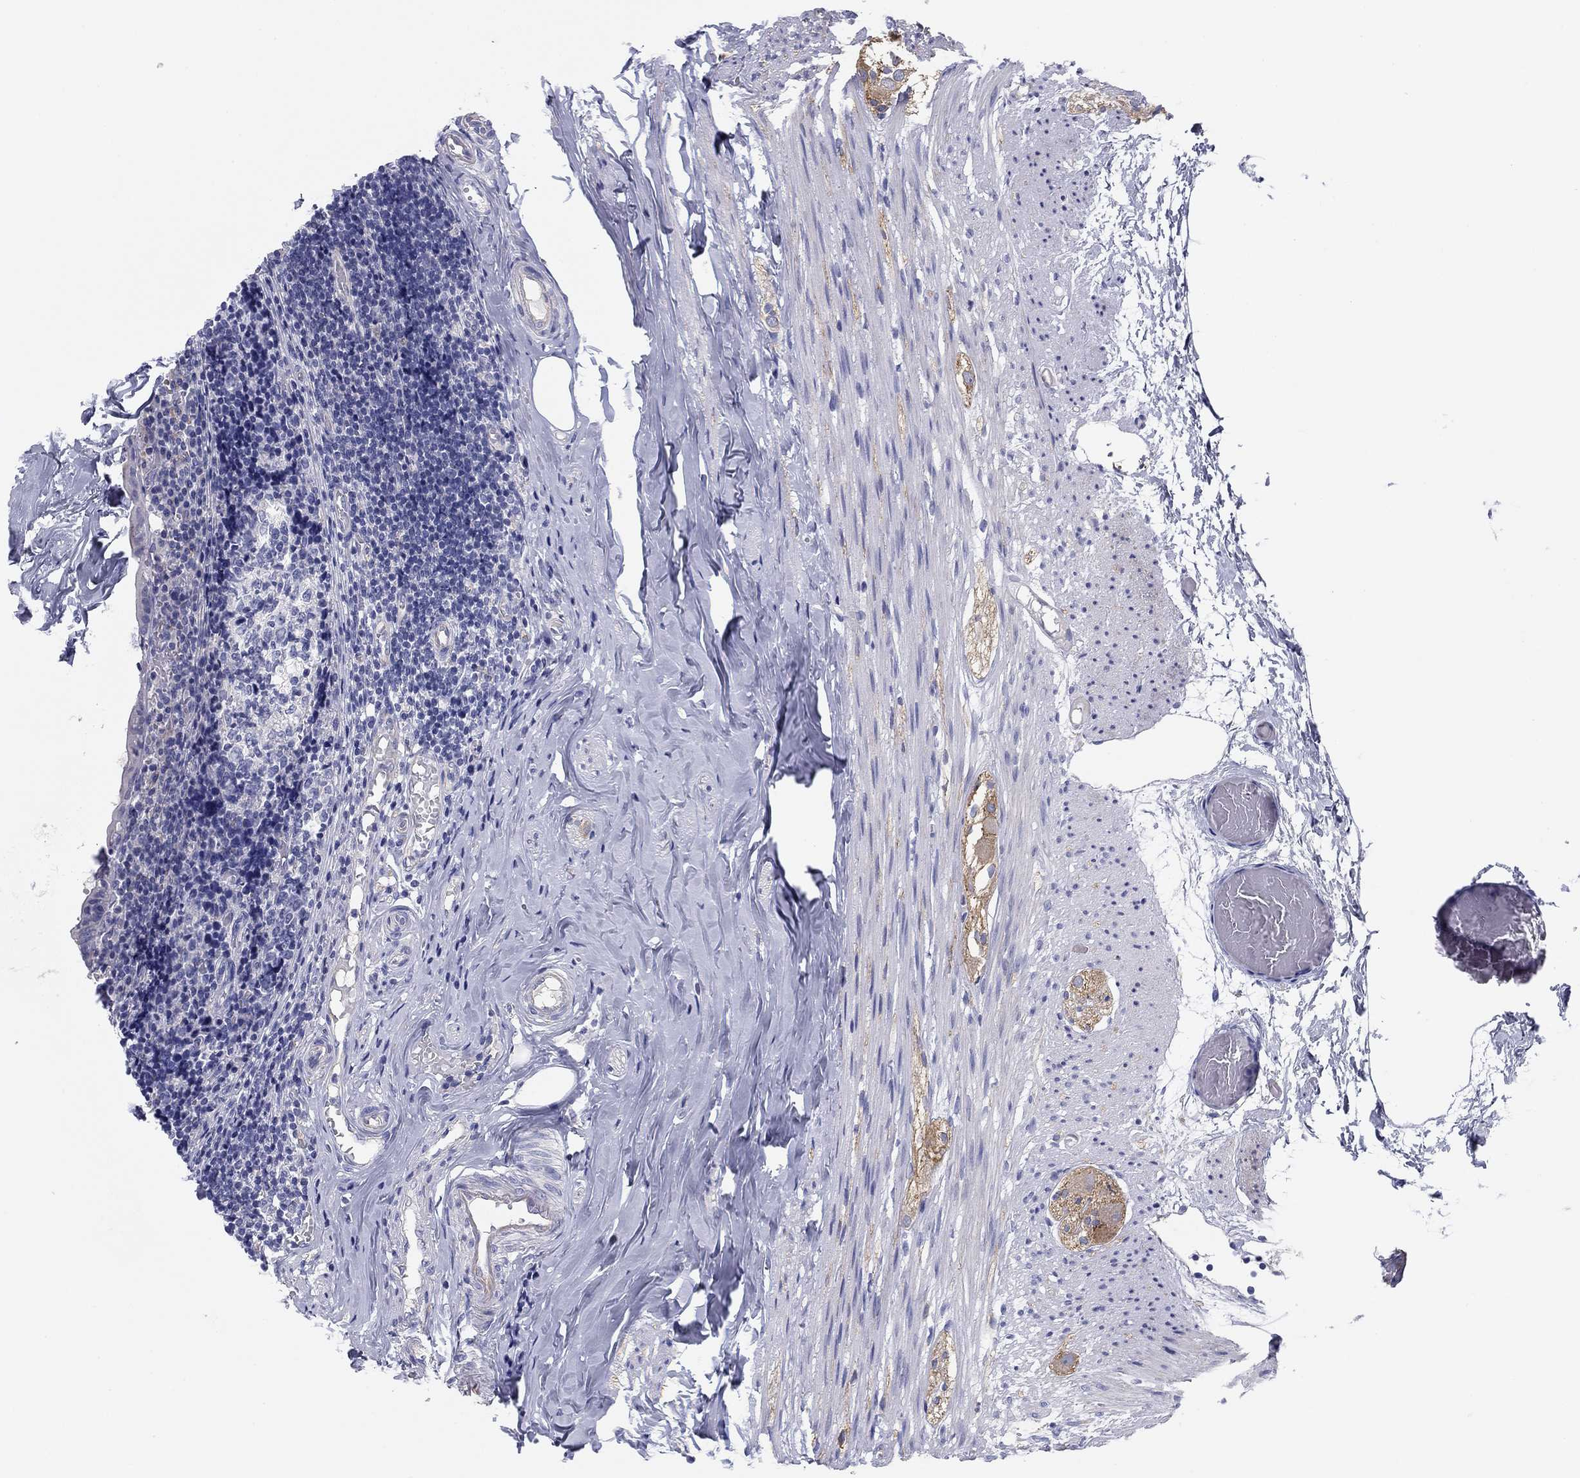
{"staining": {"intensity": "negative", "quantity": "none", "location": "none"}, "tissue": "appendix", "cell_type": "Glandular cells", "image_type": "normal", "snomed": [{"axis": "morphology", "description": "Normal tissue, NOS"}, {"axis": "topography", "description": "Appendix"}], "caption": "Protein analysis of benign appendix reveals no significant positivity in glandular cells.", "gene": "SEPTIN3", "patient": {"sex": "female", "age": 23}}